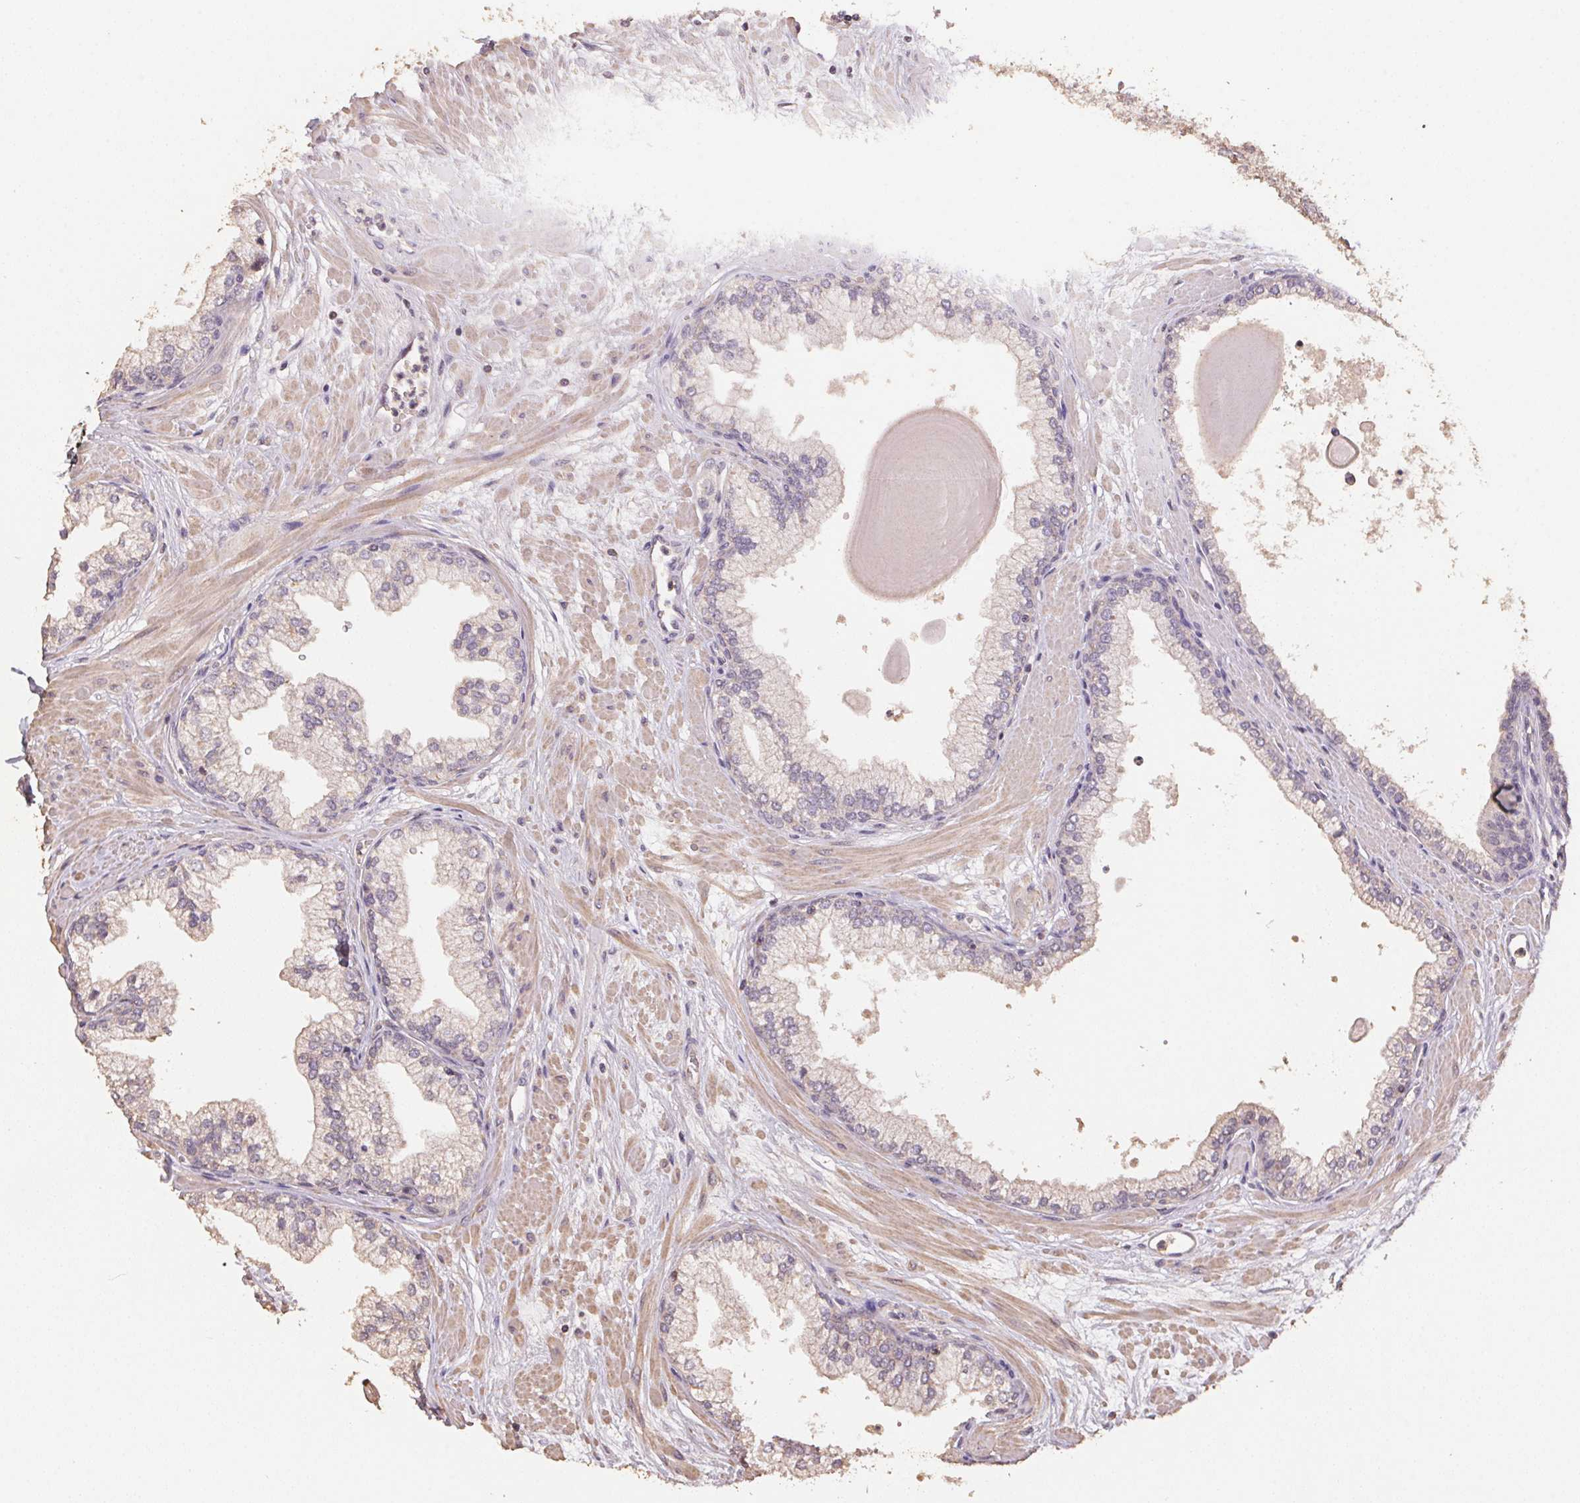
{"staining": {"intensity": "negative", "quantity": "none", "location": "none"}, "tissue": "prostate", "cell_type": "Glandular cells", "image_type": "normal", "snomed": [{"axis": "morphology", "description": "Normal tissue, NOS"}, {"axis": "topography", "description": "Prostate"}, {"axis": "topography", "description": "Peripheral nerve tissue"}], "caption": "IHC histopathology image of normal prostate: human prostate stained with DAB shows no significant protein staining in glandular cells. (DAB immunohistochemistry with hematoxylin counter stain).", "gene": "CENPF", "patient": {"sex": "male", "age": 61}}